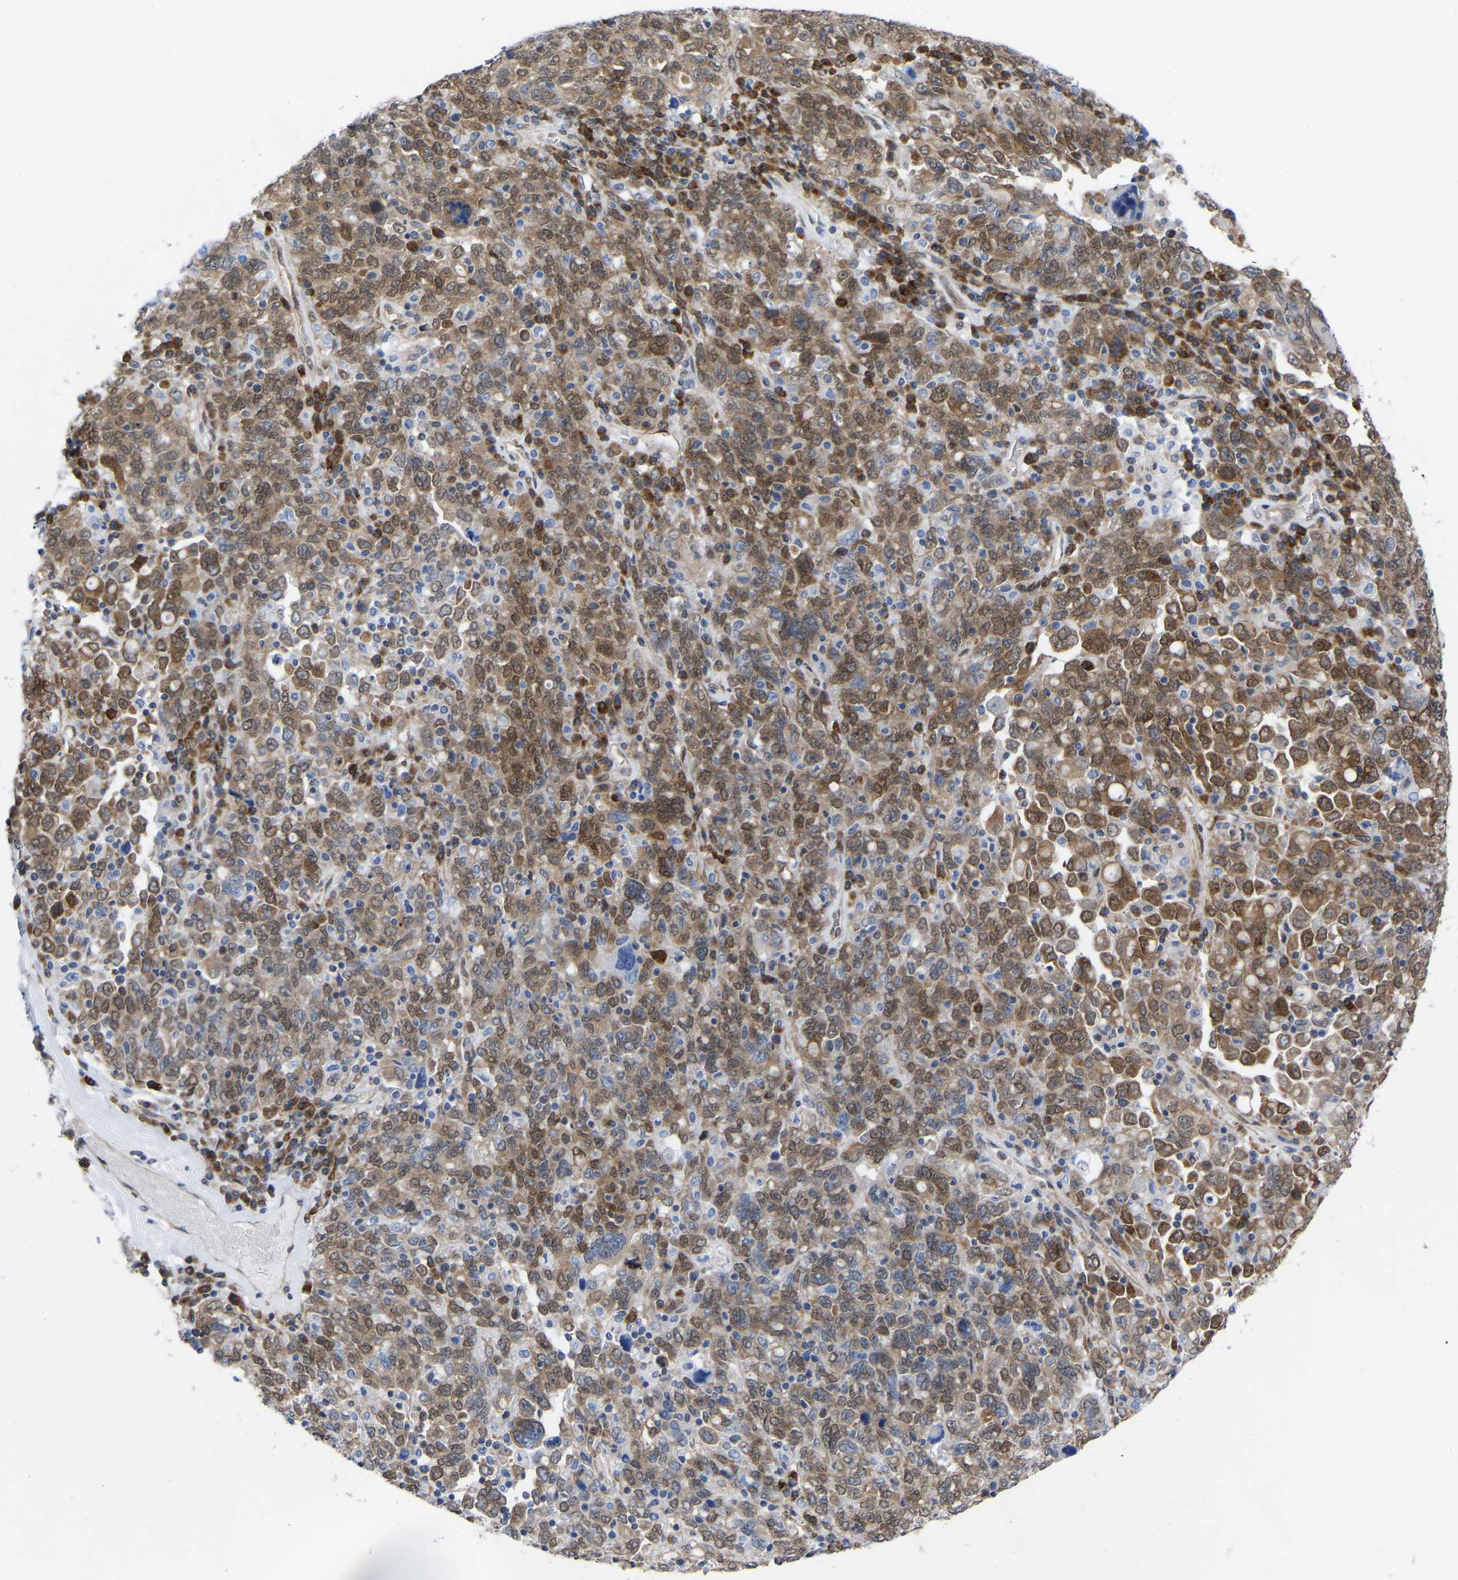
{"staining": {"intensity": "moderate", "quantity": ">75%", "location": "cytoplasmic/membranous,nuclear"}, "tissue": "ovarian cancer", "cell_type": "Tumor cells", "image_type": "cancer", "snomed": [{"axis": "morphology", "description": "Carcinoma, endometroid"}, {"axis": "topography", "description": "Ovary"}], "caption": "A micrograph of human ovarian cancer (endometroid carcinoma) stained for a protein demonstrates moderate cytoplasmic/membranous and nuclear brown staining in tumor cells.", "gene": "UBE4B", "patient": {"sex": "female", "age": 62}}